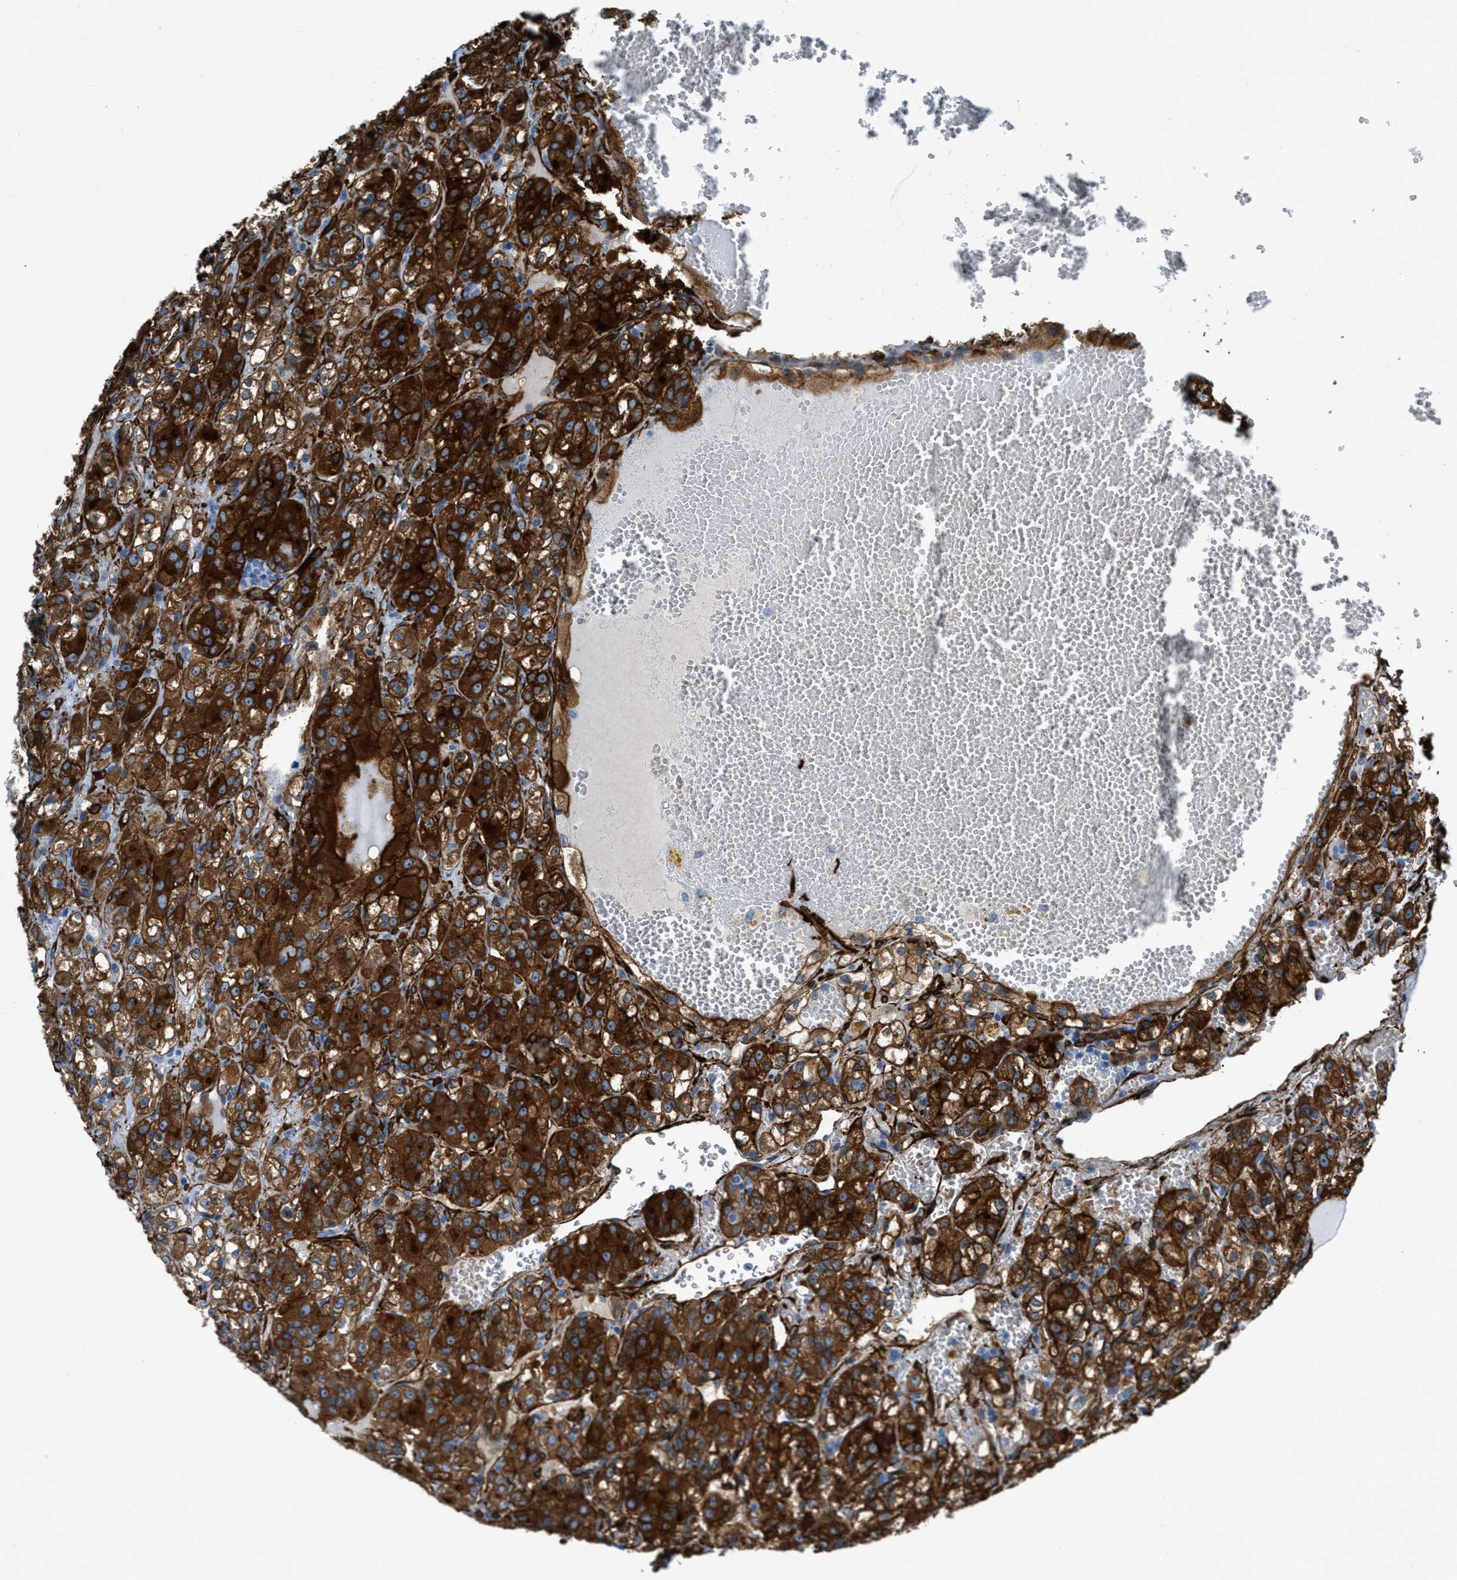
{"staining": {"intensity": "strong", "quantity": ">75%", "location": "cytoplasmic/membranous"}, "tissue": "renal cancer", "cell_type": "Tumor cells", "image_type": "cancer", "snomed": [{"axis": "morphology", "description": "Normal tissue, NOS"}, {"axis": "morphology", "description": "Adenocarcinoma, NOS"}, {"axis": "topography", "description": "Kidney"}], "caption": "Adenocarcinoma (renal) stained with a protein marker demonstrates strong staining in tumor cells.", "gene": "CALD1", "patient": {"sex": "male", "age": 61}}